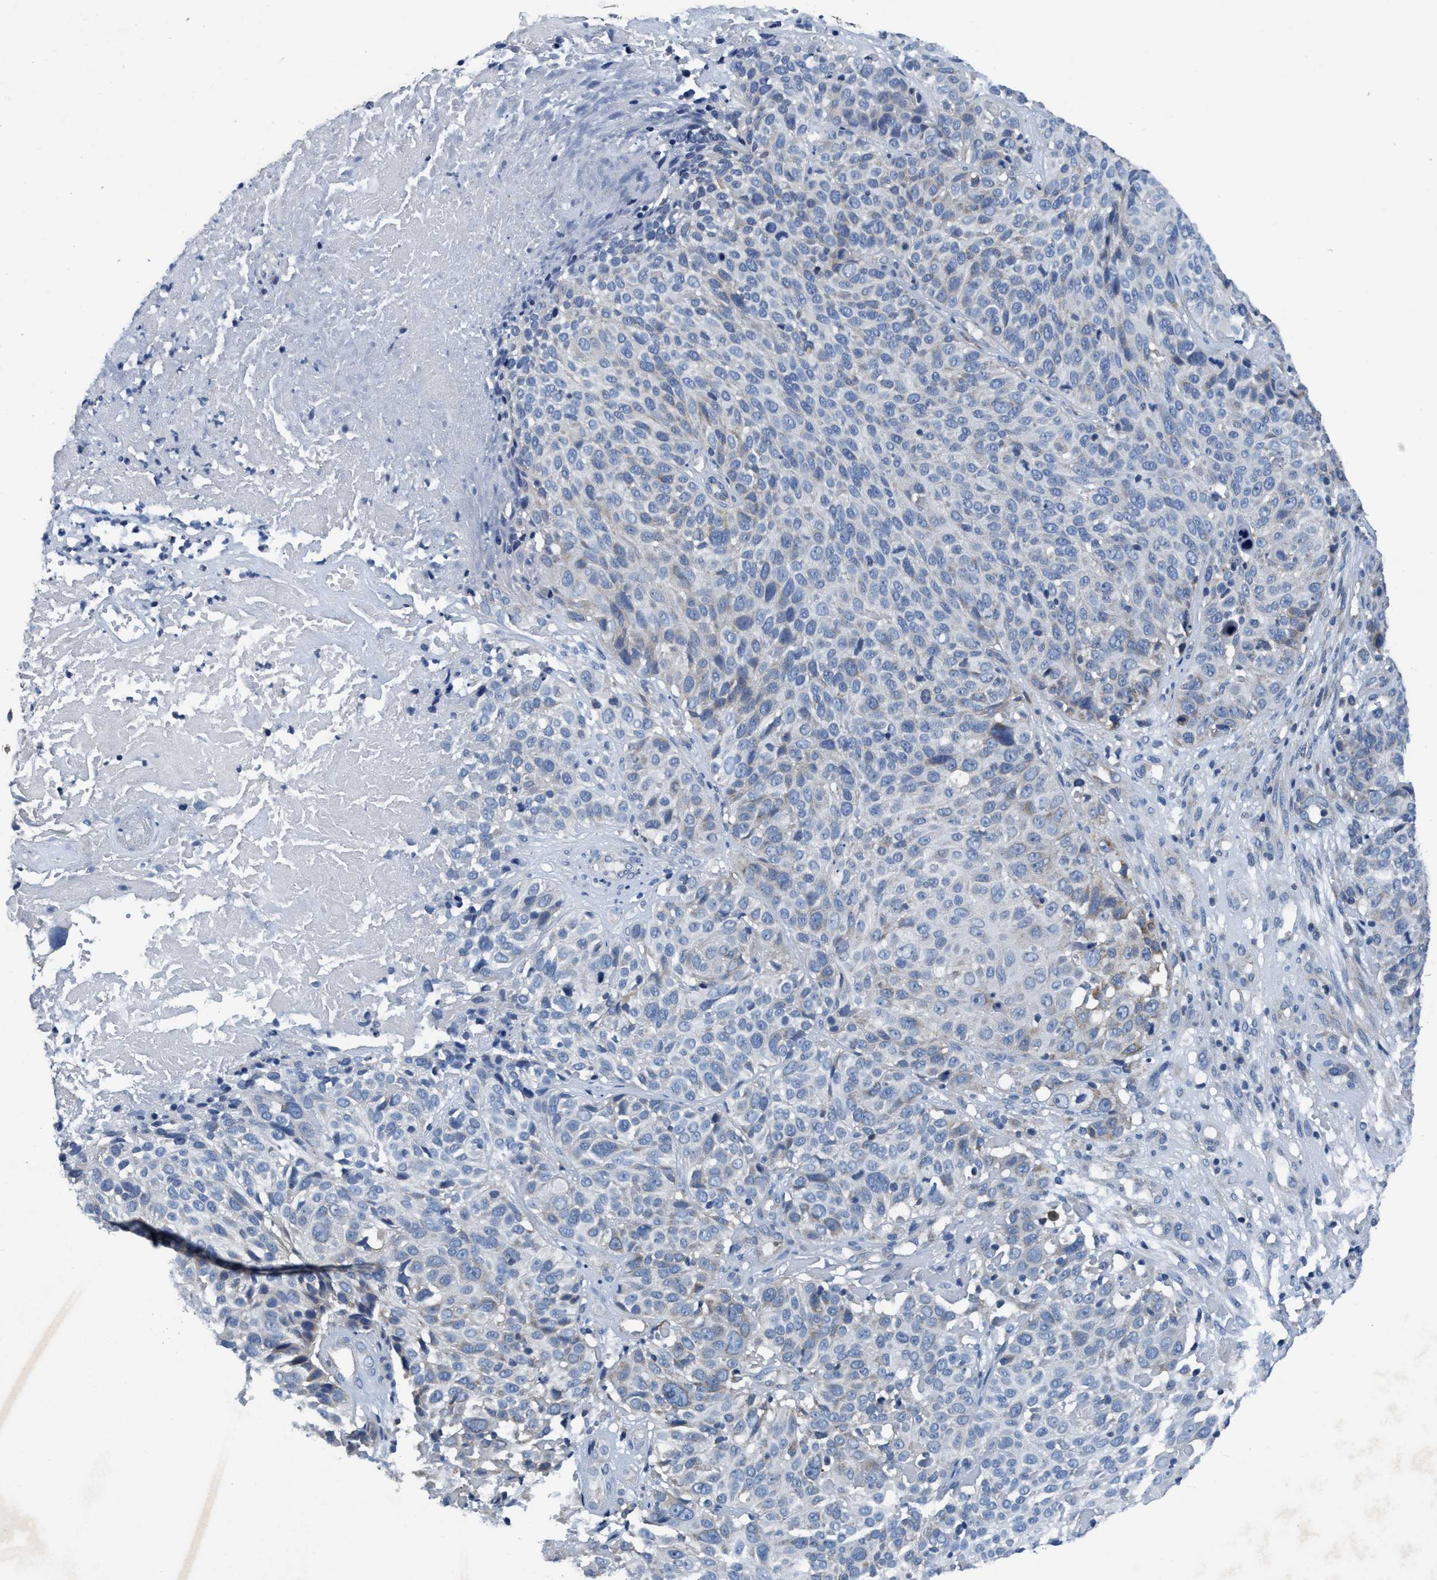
{"staining": {"intensity": "weak", "quantity": "<25%", "location": "cytoplasmic/membranous"}, "tissue": "cervical cancer", "cell_type": "Tumor cells", "image_type": "cancer", "snomed": [{"axis": "morphology", "description": "Squamous cell carcinoma, NOS"}, {"axis": "topography", "description": "Cervix"}], "caption": "Tumor cells show no significant expression in cervical cancer.", "gene": "ANKFN1", "patient": {"sex": "female", "age": 74}}